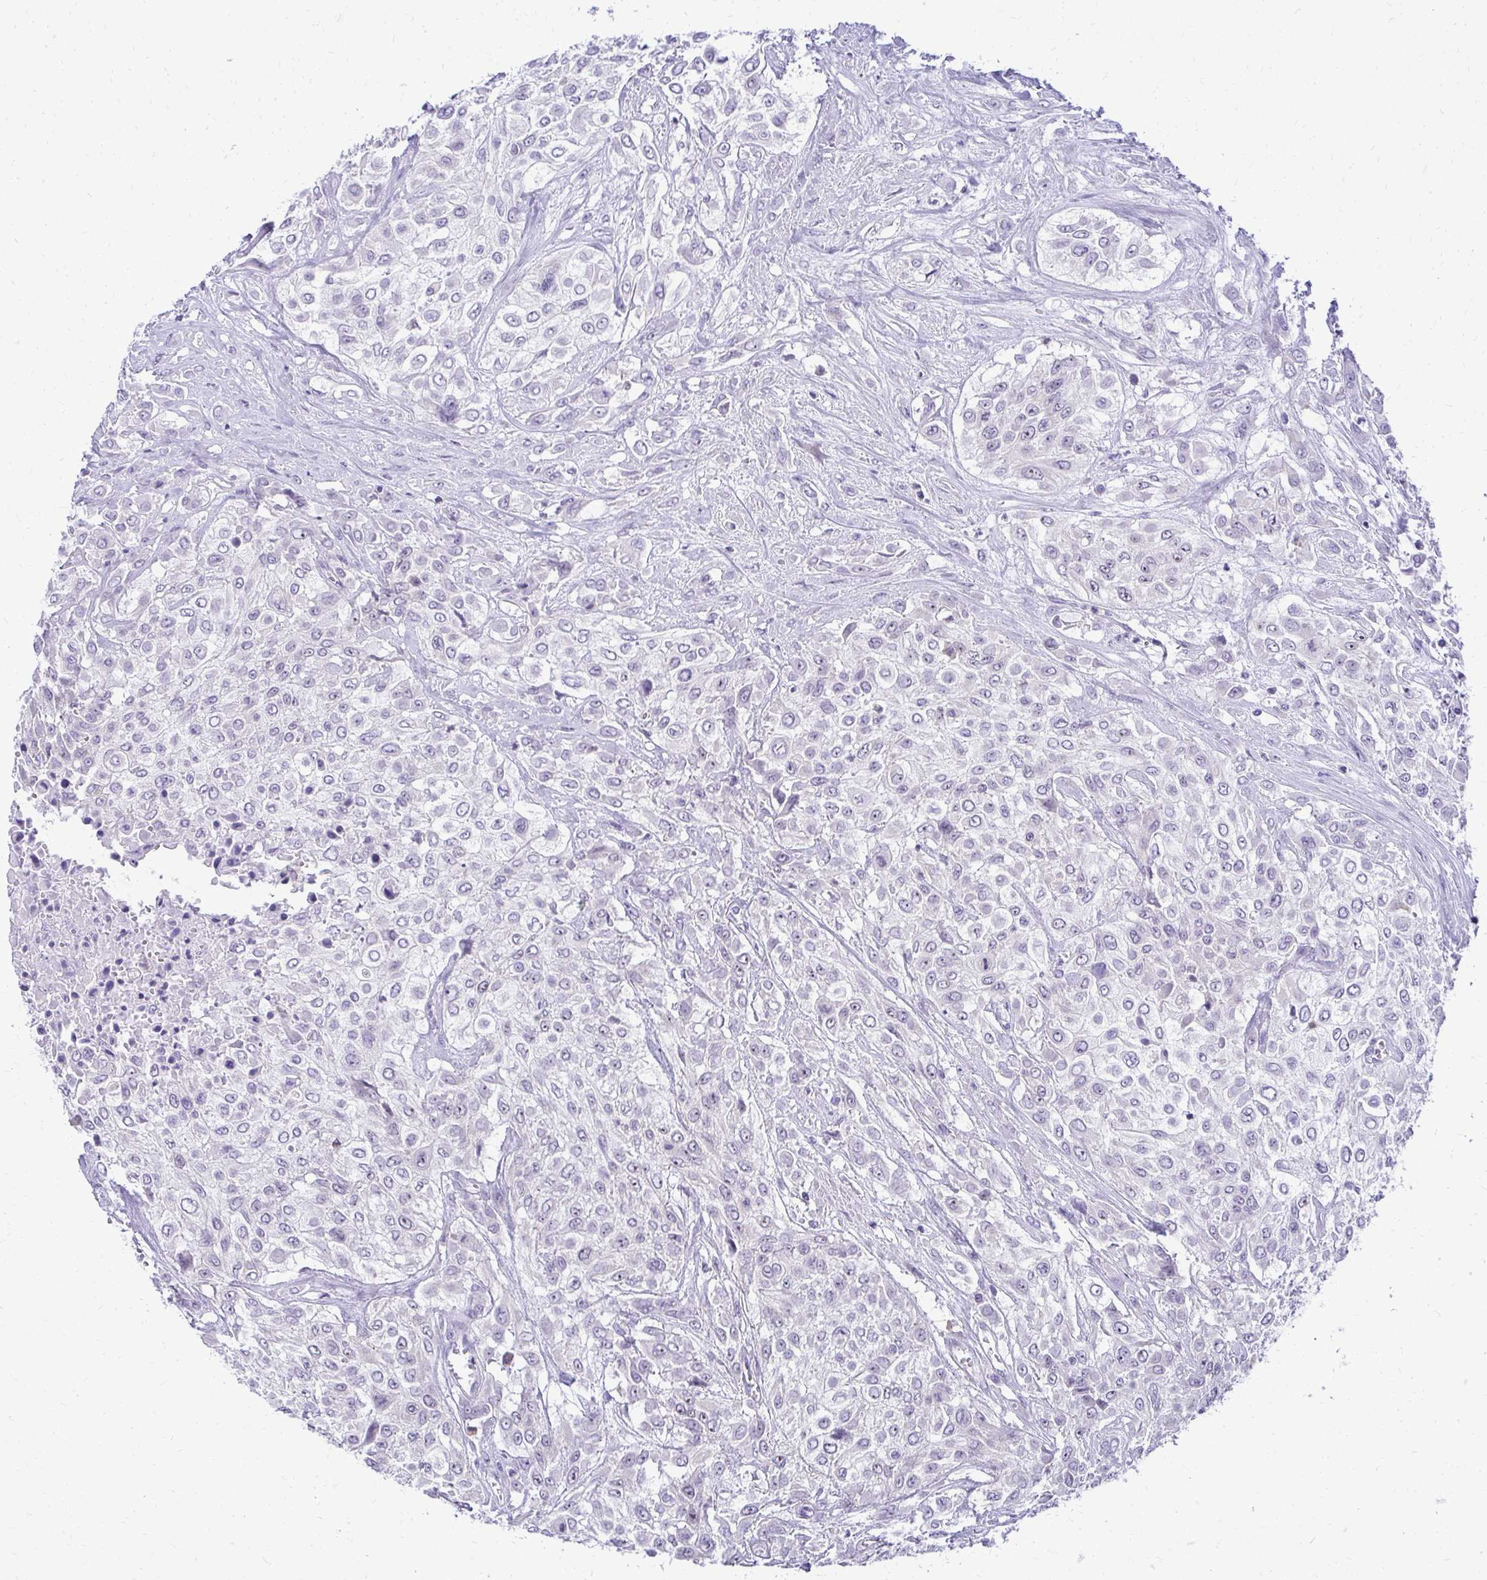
{"staining": {"intensity": "negative", "quantity": "none", "location": "none"}, "tissue": "urothelial cancer", "cell_type": "Tumor cells", "image_type": "cancer", "snomed": [{"axis": "morphology", "description": "Urothelial carcinoma, High grade"}, {"axis": "topography", "description": "Urinary bladder"}], "caption": "This is an immunohistochemistry (IHC) photomicrograph of human urothelial cancer. There is no positivity in tumor cells.", "gene": "NIFK", "patient": {"sex": "male", "age": 57}}